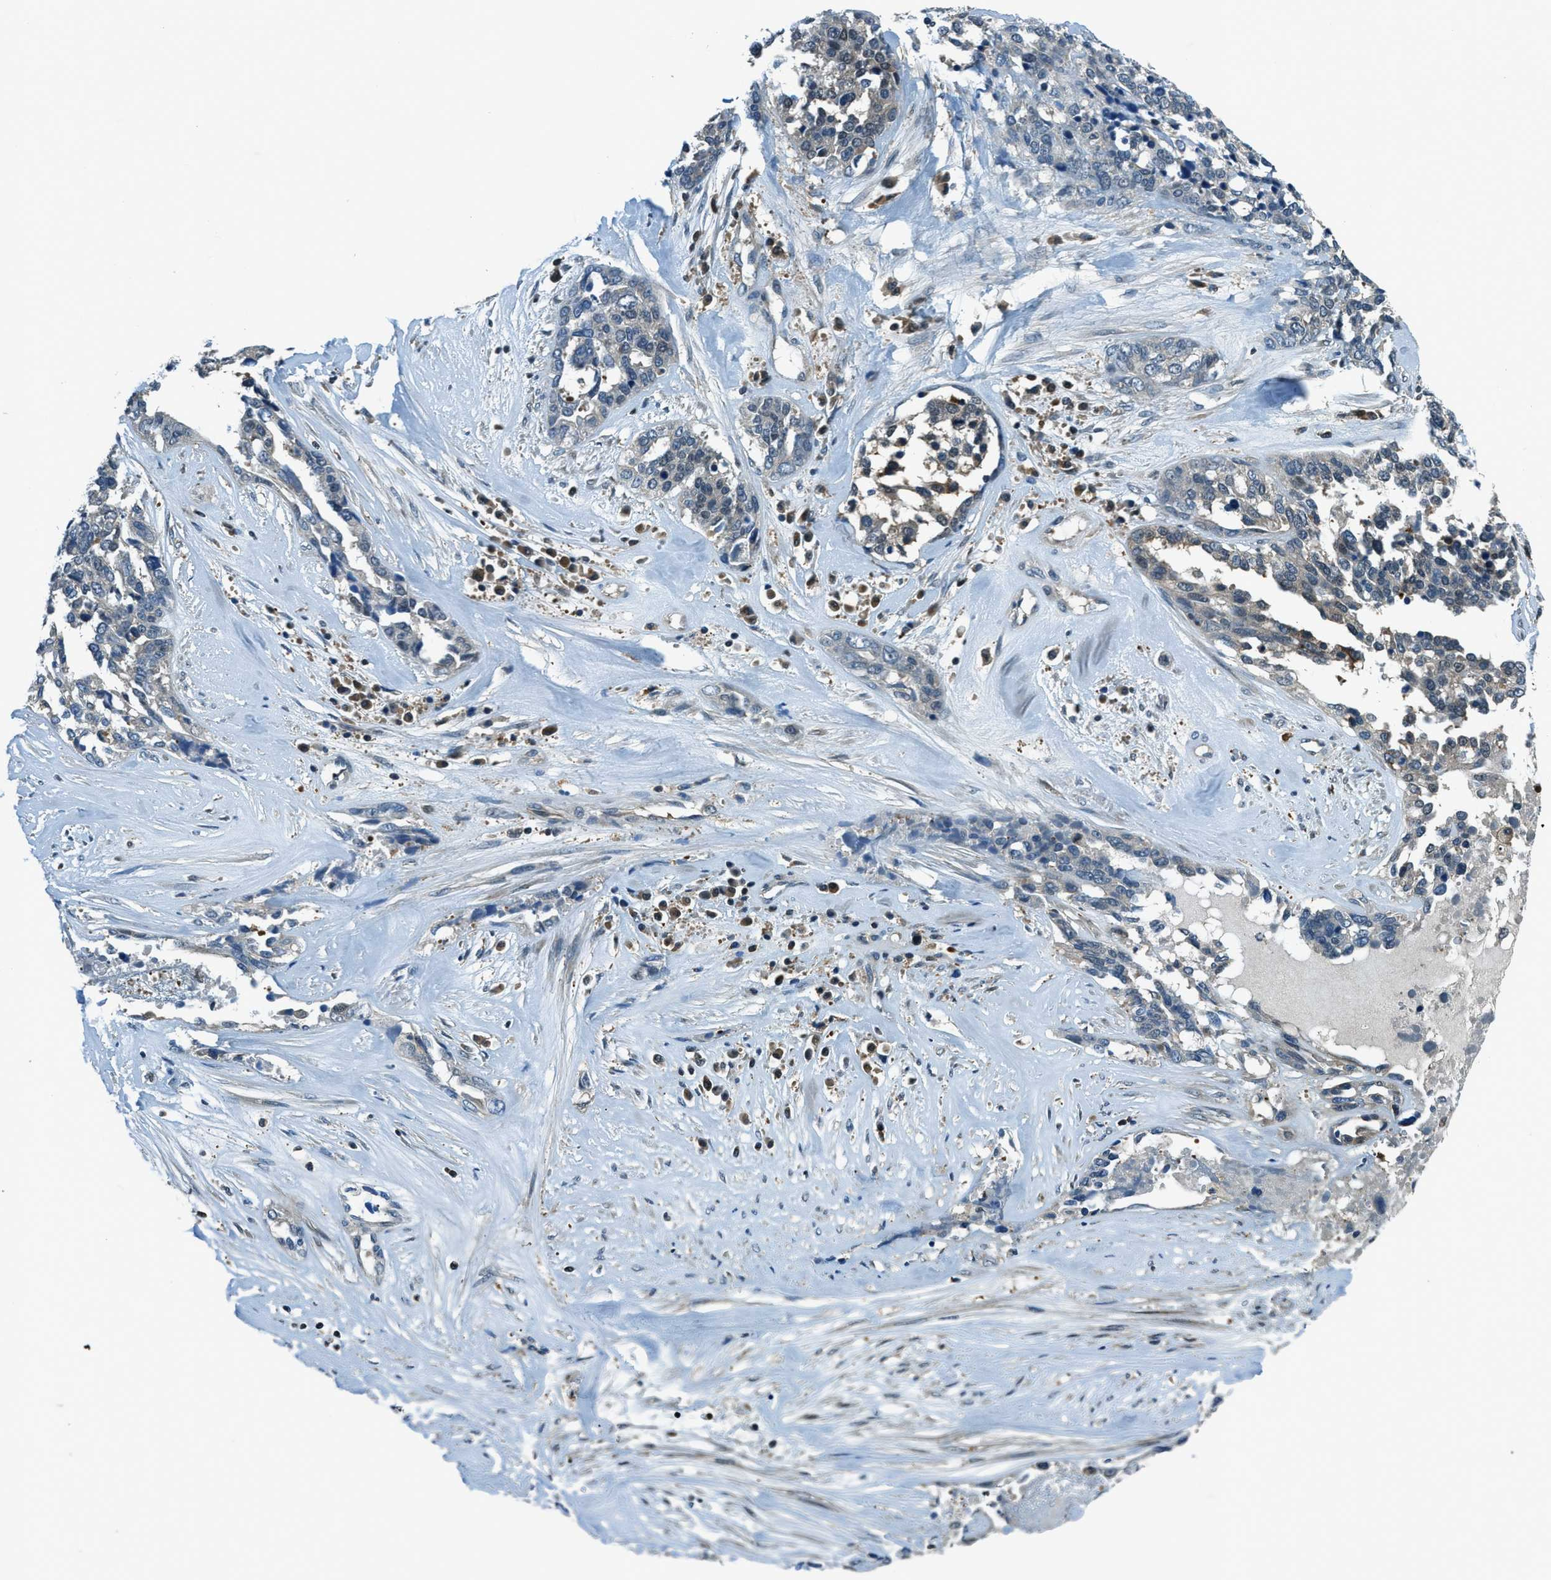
{"staining": {"intensity": "negative", "quantity": "none", "location": "none"}, "tissue": "ovarian cancer", "cell_type": "Tumor cells", "image_type": "cancer", "snomed": [{"axis": "morphology", "description": "Cystadenocarcinoma, serous, NOS"}, {"axis": "topography", "description": "Ovary"}], "caption": "High magnification brightfield microscopy of ovarian cancer (serous cystadenocarcinoma) stained with DAB (3,3'-diaminobenzidine) (brown) and counterstained with hematoxylin (blue): tumor cells show no significant positivity. The staining is performed using DAB (3,3'-diaminobenzidine) brown chromogen with nuclei counter-stained in using hematoxylin.", "gene": "HEBP2", "patient": {"sex": "female", "age": 44}}